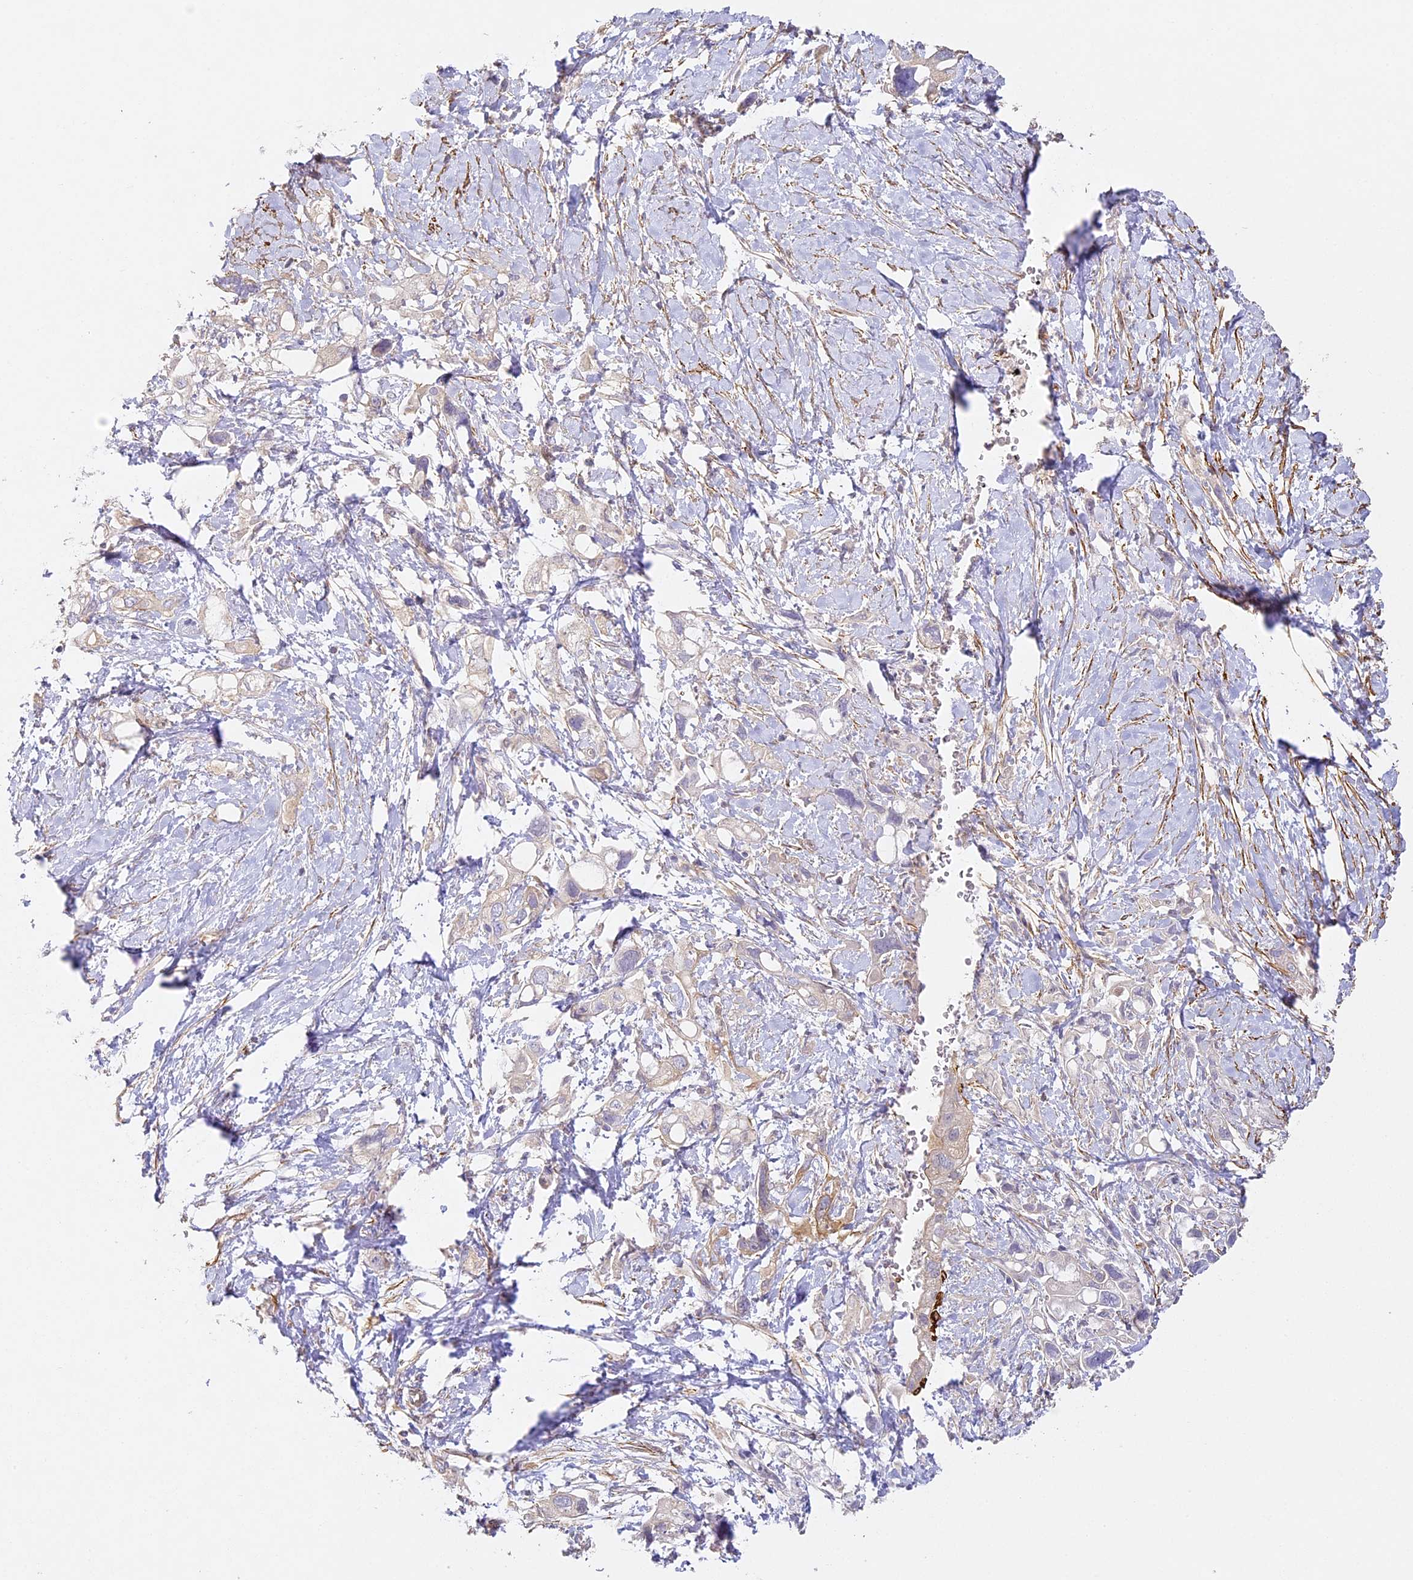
{"staining": {"intensity": "negative", "quantity": "none", "location": "none"}, "tissue": "pancreatic cancer", "cell_type": "Tumor cells", "image_type": "cancer", "snomed": [{"axis": "morphology", "description": "Adenocarcinoma, NOS"}, {"axis": "topography", "description": "Pancreas"}], "caption": "Micrograph shows no significant protein positivity in tumor cells of pancreatic adenocarcinoma.", "gene": "MED28", "patient": {"sex": "female", "age": 56}}